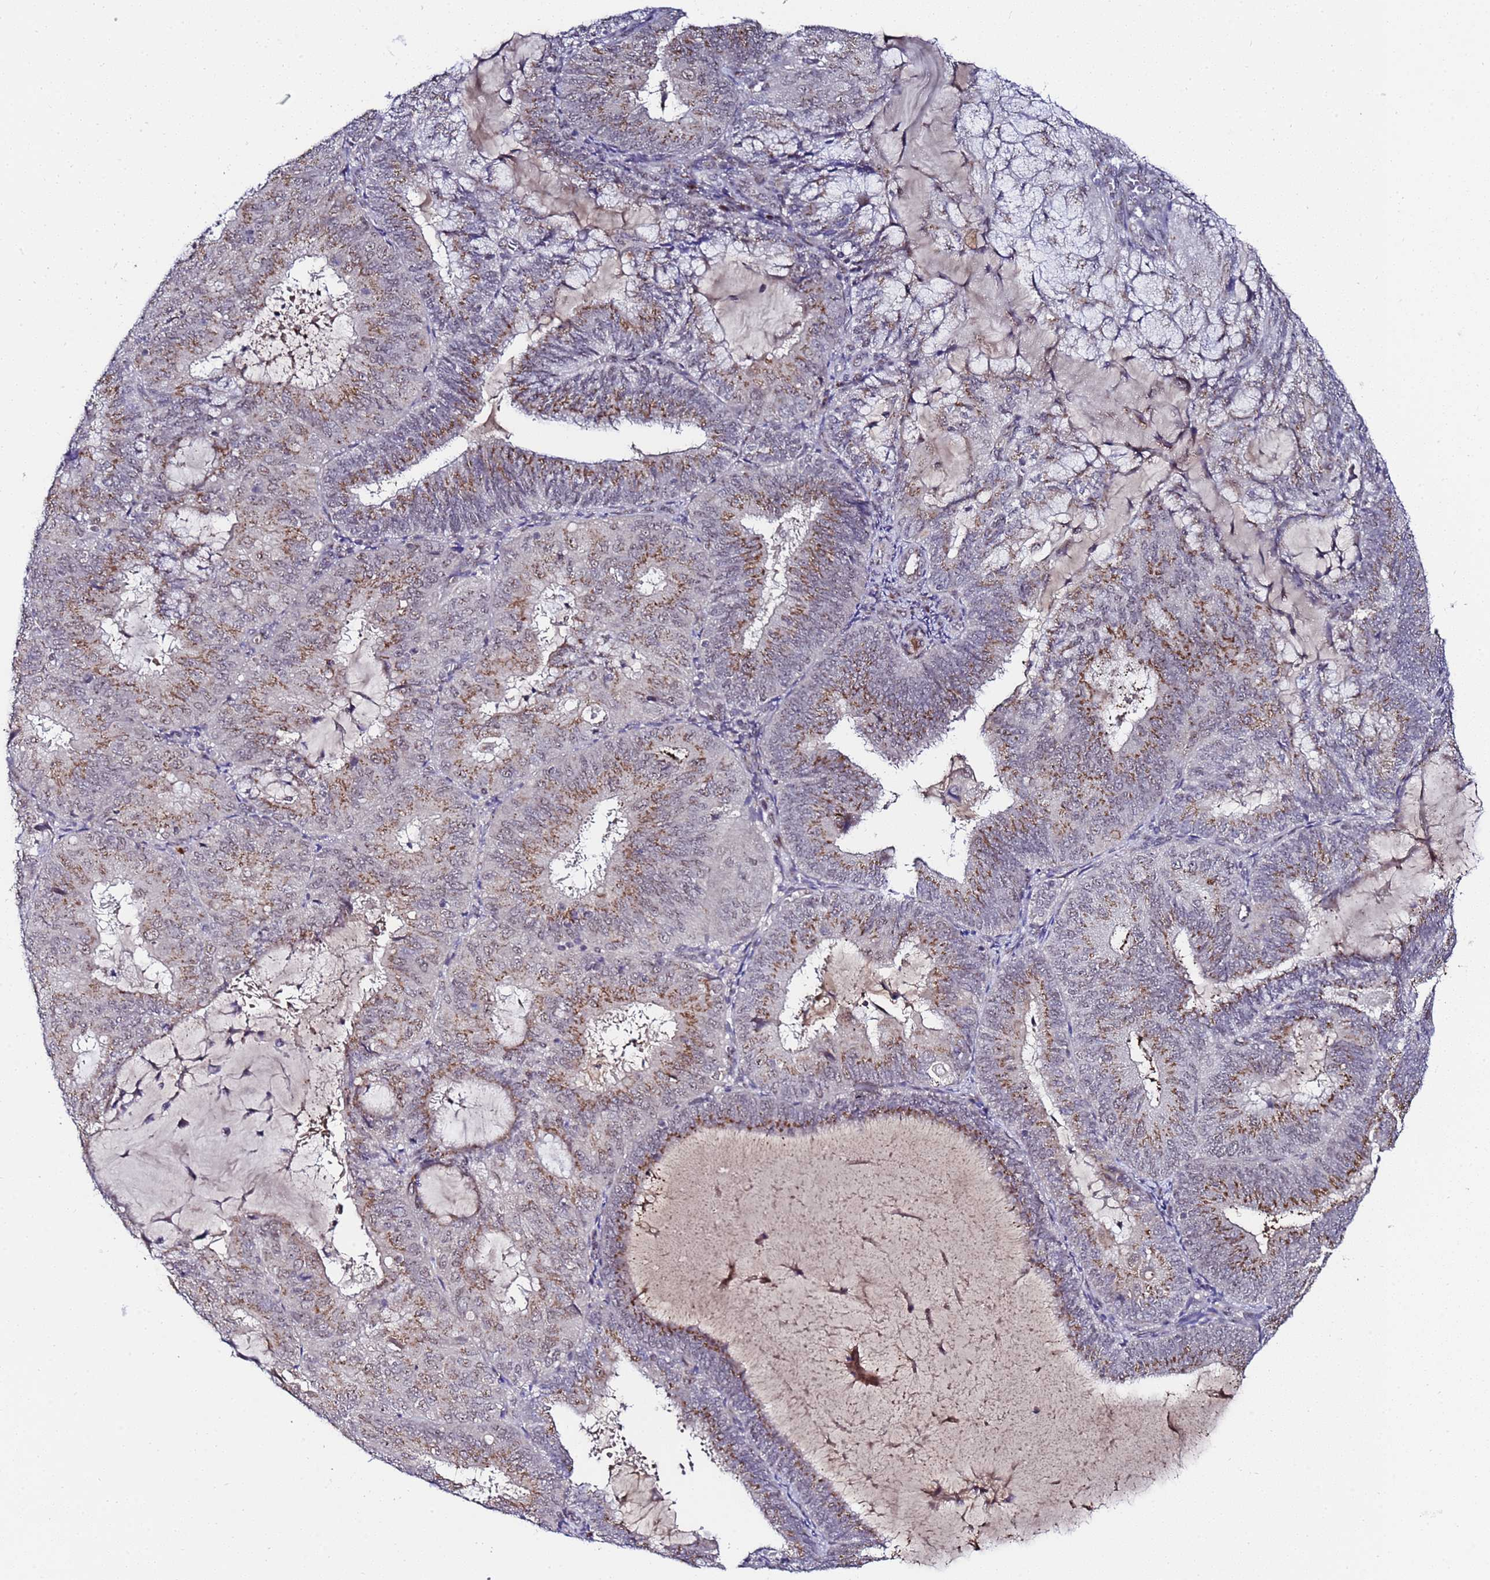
{"staining": {"intensity": "moderate", "quantity": "25%-75%", "location": "cytoplasmic/membranous"}, "tissue": "endometrial cancer", "cell_type": "Tumor cells", "image_type": "cancer", "snomed": [{"axis": "morphology", "description": "Adenocarcinoma, NOS"}, {"axis": "topography", "description": "Endometrium"}], "caption": "IHC photomicrograph of neoplastic tissue: adenocarcinoma (endometrial) stained using immunohistochemistry exhibits medium levels of moderate protein expression localized specifically in the cytoplasmic/membranous of tumor cells, appearing as a cytoplasmic/membranous brown color.", "gene": "C19orf47", "patient": {"sex": "female", "age": 81}}